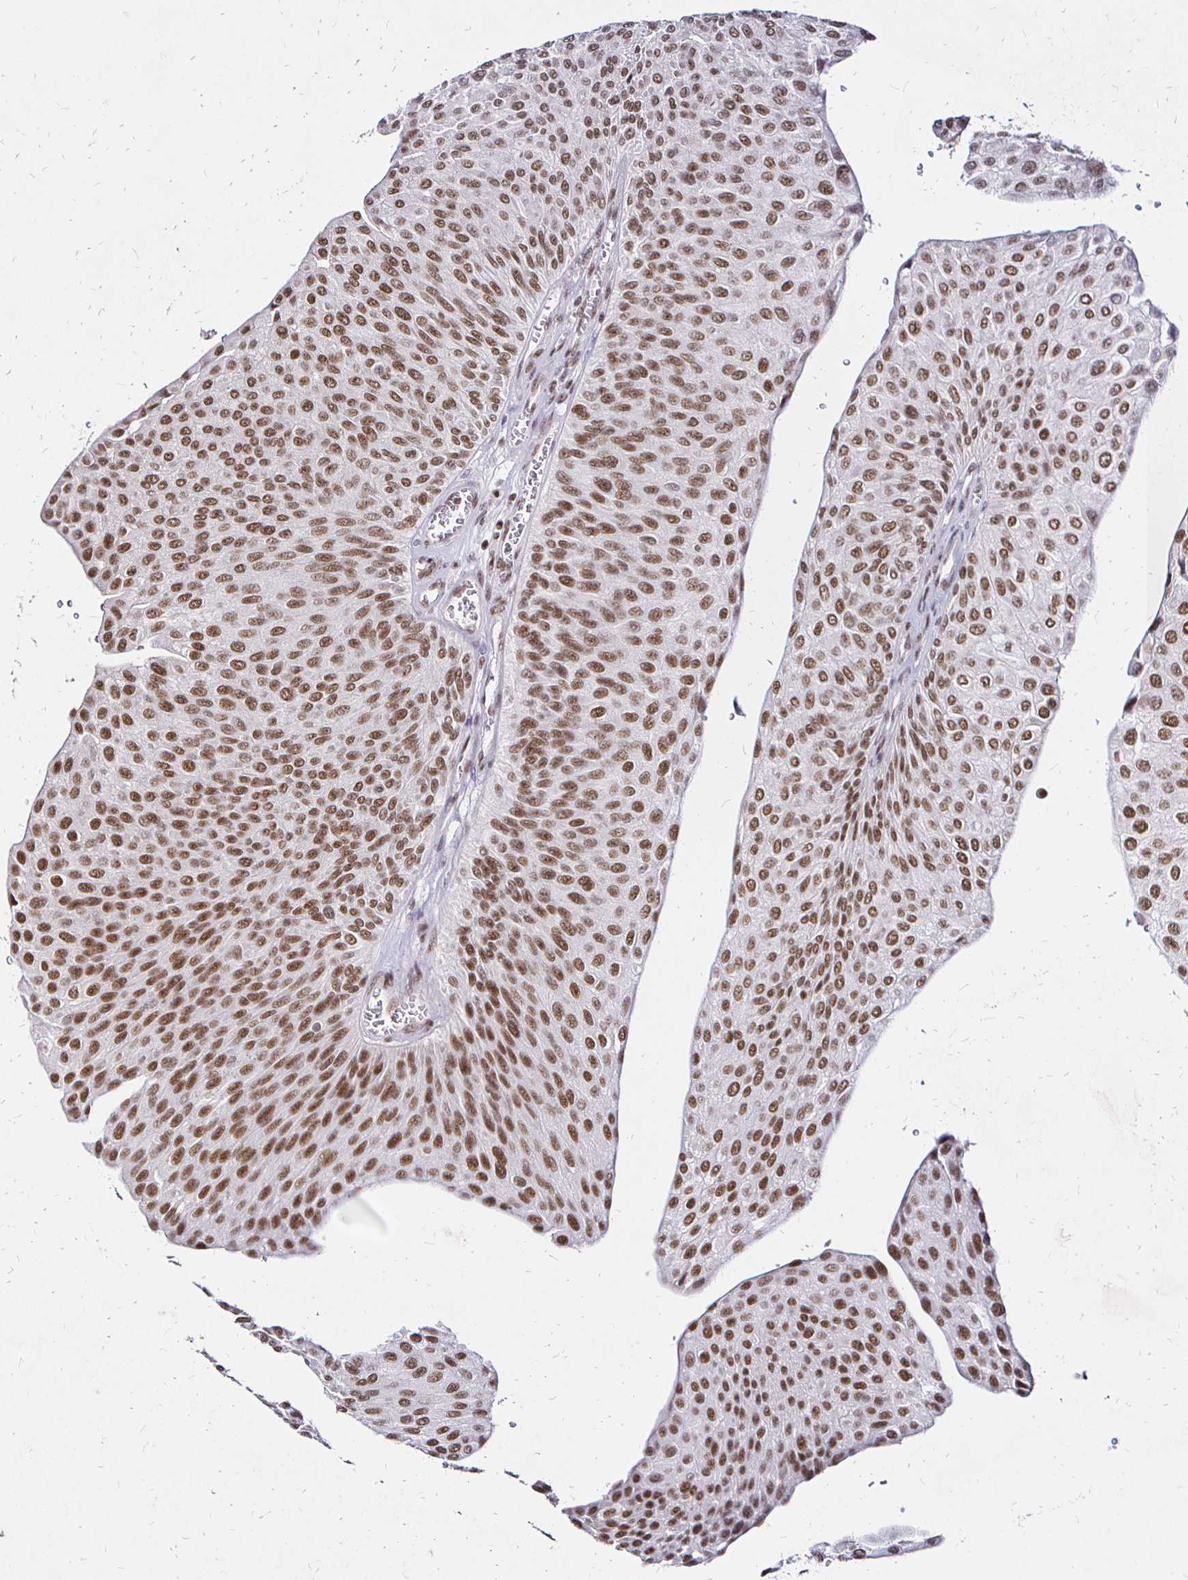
{"staining": {"intensity": "strong", "quantity": ">75%", "location": "nuclear"}, "tissue": "urothelial cancer", "cell_type": "Tumor cells", "image_type": "cancer", "snomed": [{"axis": "morphology", "description": "Urothelial carcinoma, NOS"}, {"axis": "topography", "description": "Urinary bladder"}], "caption": "Brown immunohistochemical staining in human transitional cell carcinoma displays strong nuclear staining in approximately >75% of tumor cells. Immunohistochemistry stains the protein in brown and the nuclei are stained blue.", "gene": "SIN3A", "patient": {"sex": "male", "age": 67}}